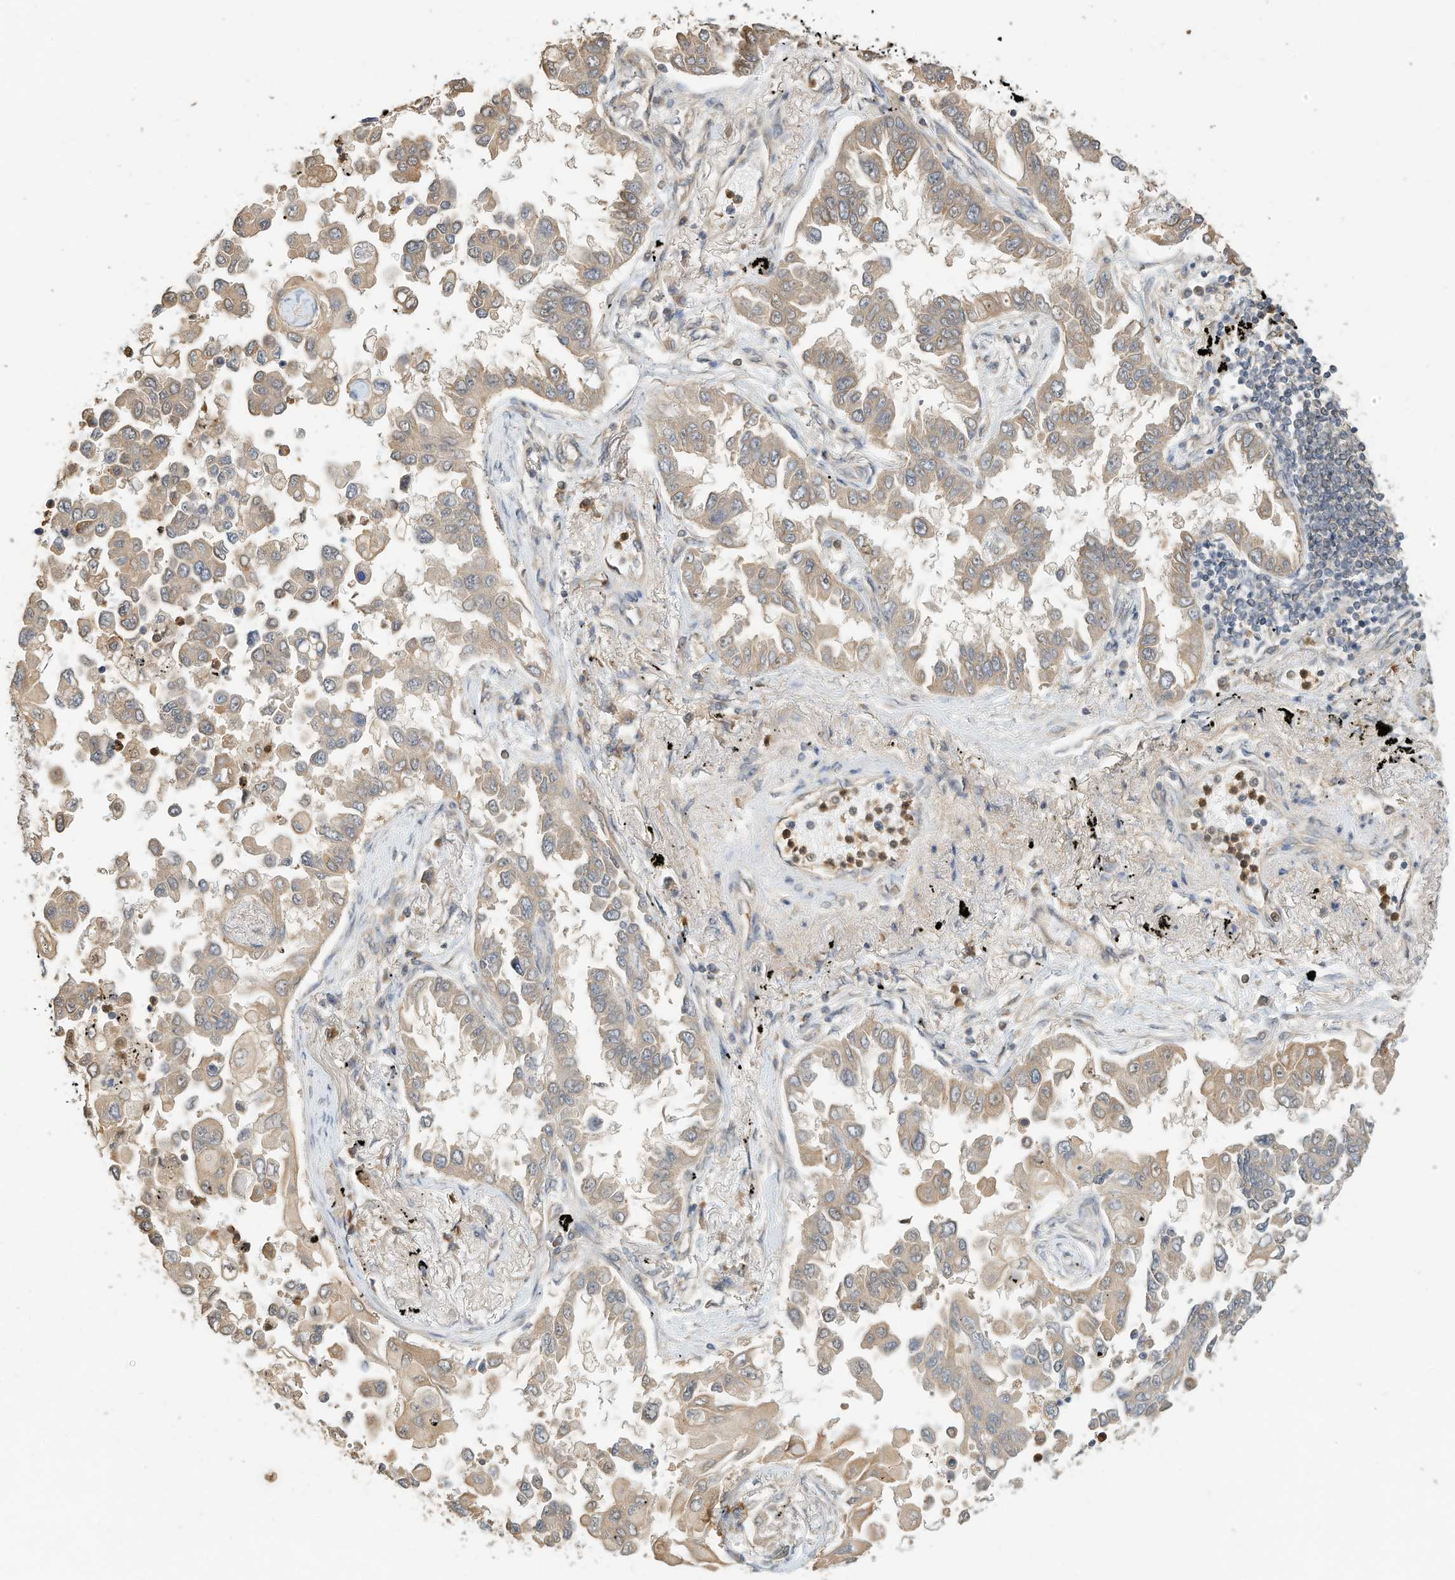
{"staining": {"intensity": "weak", "quantity": ">75%", "location": "cytoplasmic/membranous"}, "tissue": "lung cancer", "cell_type": "Tumor cells", "image_type": "cancer", "snomed": [{"axis": "morphology", "description": "Adenocarcinoma, NOS"}, {"axis": "topography", "description": "Lung"}], "caption": "This micrograph demonstrates immunohistochemistry (IHC) staining of human adenocarcinoma (lung), with low weak cytoplasmic/membranous positivity in about >75% of tumor cells.", "gene": "OFD1", "patient": {"sex": "female", "age": 67}}